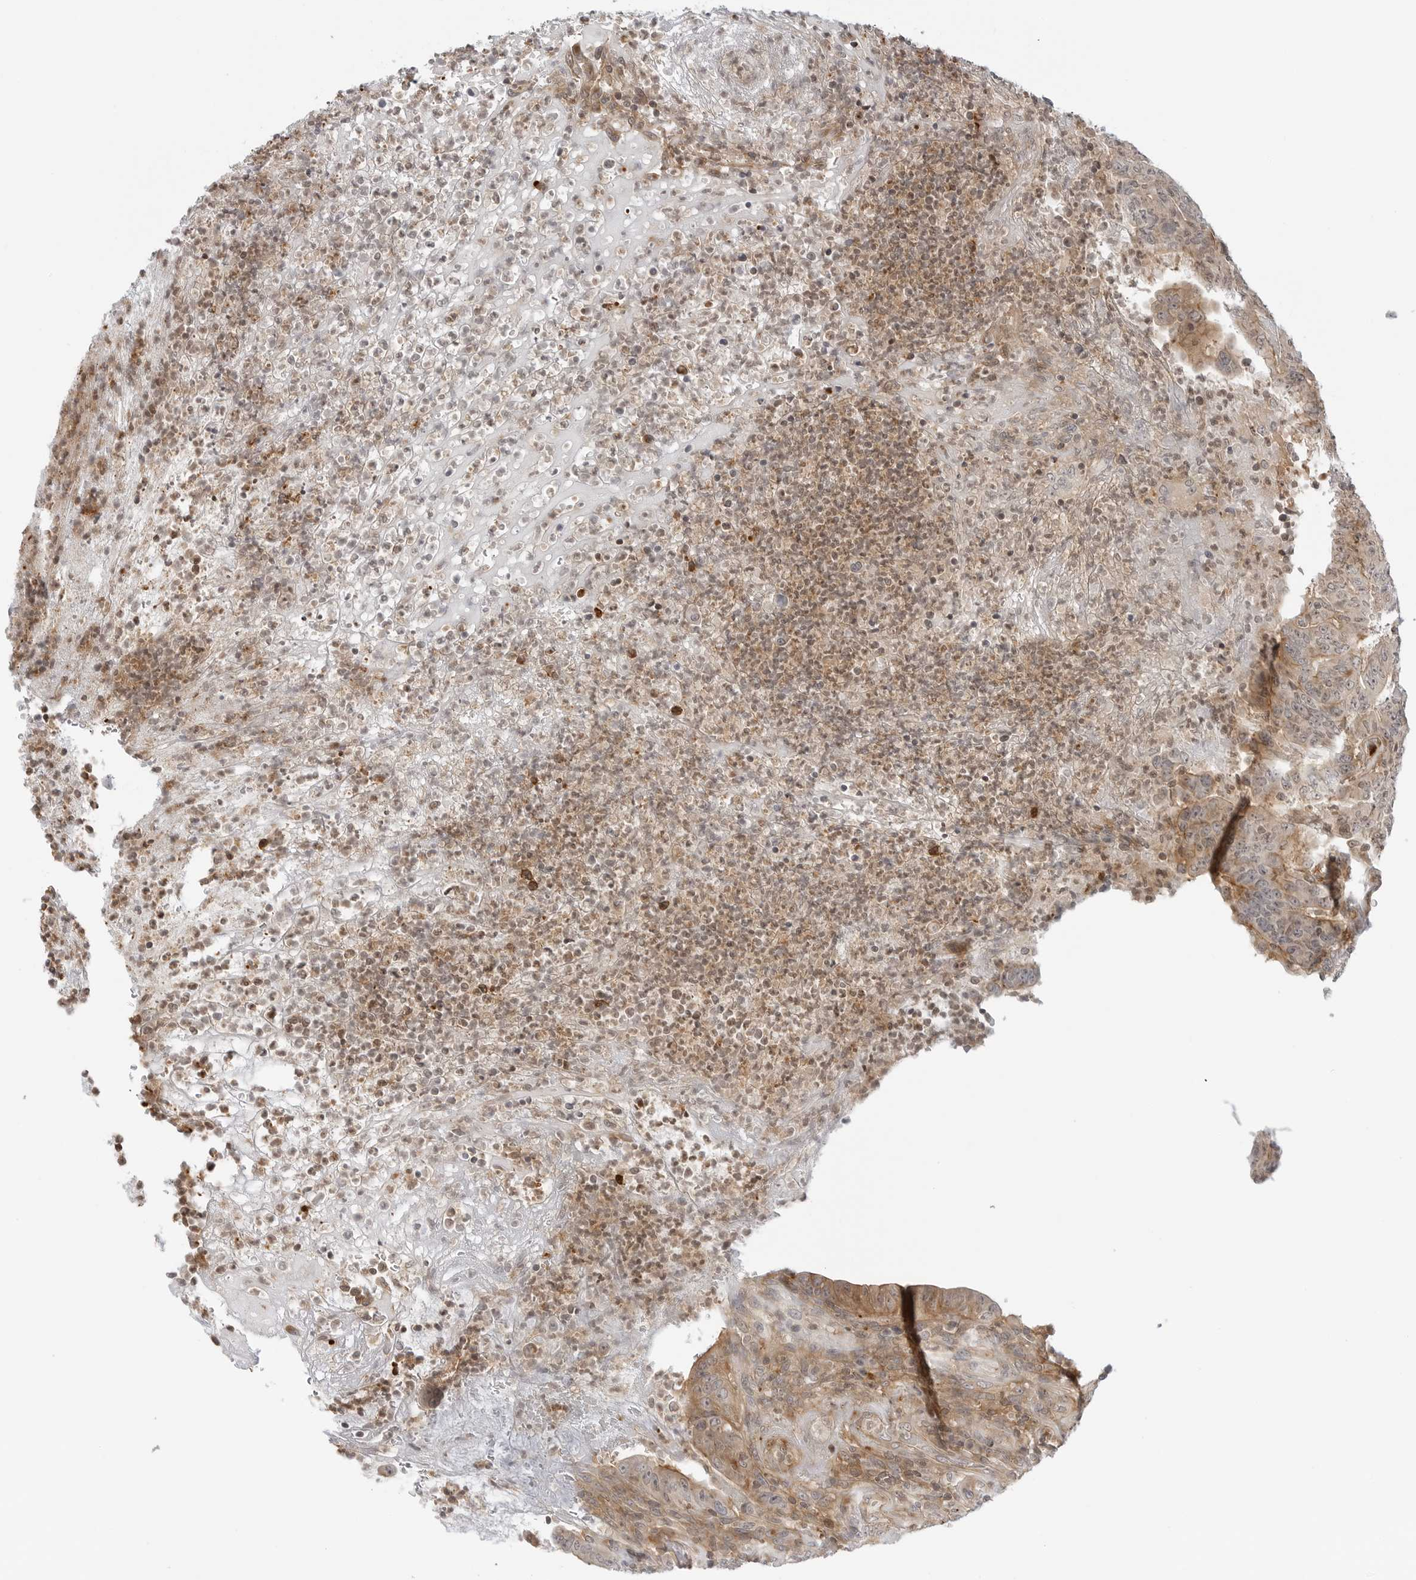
{"staining": {"intensity": "moderate", "quantity": "<25%", "location": "cytoplasmic/membranous"}, "tissue": "colorectal cancer", "cell_type": "Tumor cells", "image_type": "cancer", "snomed": [{"axis": "morphology", "description": "Normal tissue, NOS"}, {"axis": "morphology", "description": "Adenocarcinoma, NOS"}, {"axis": "topography", "description": "Colon"}], "caption": "IHC micrograph of human colorectal adenocarcinoma stained for a protein (brown), which demonstrates low levels of moderate cytoplasmic/membranous positivity in about <25% of tumor cells.", "gene": "STXBP3", "patient": {"sex": "female", "age": 75}}